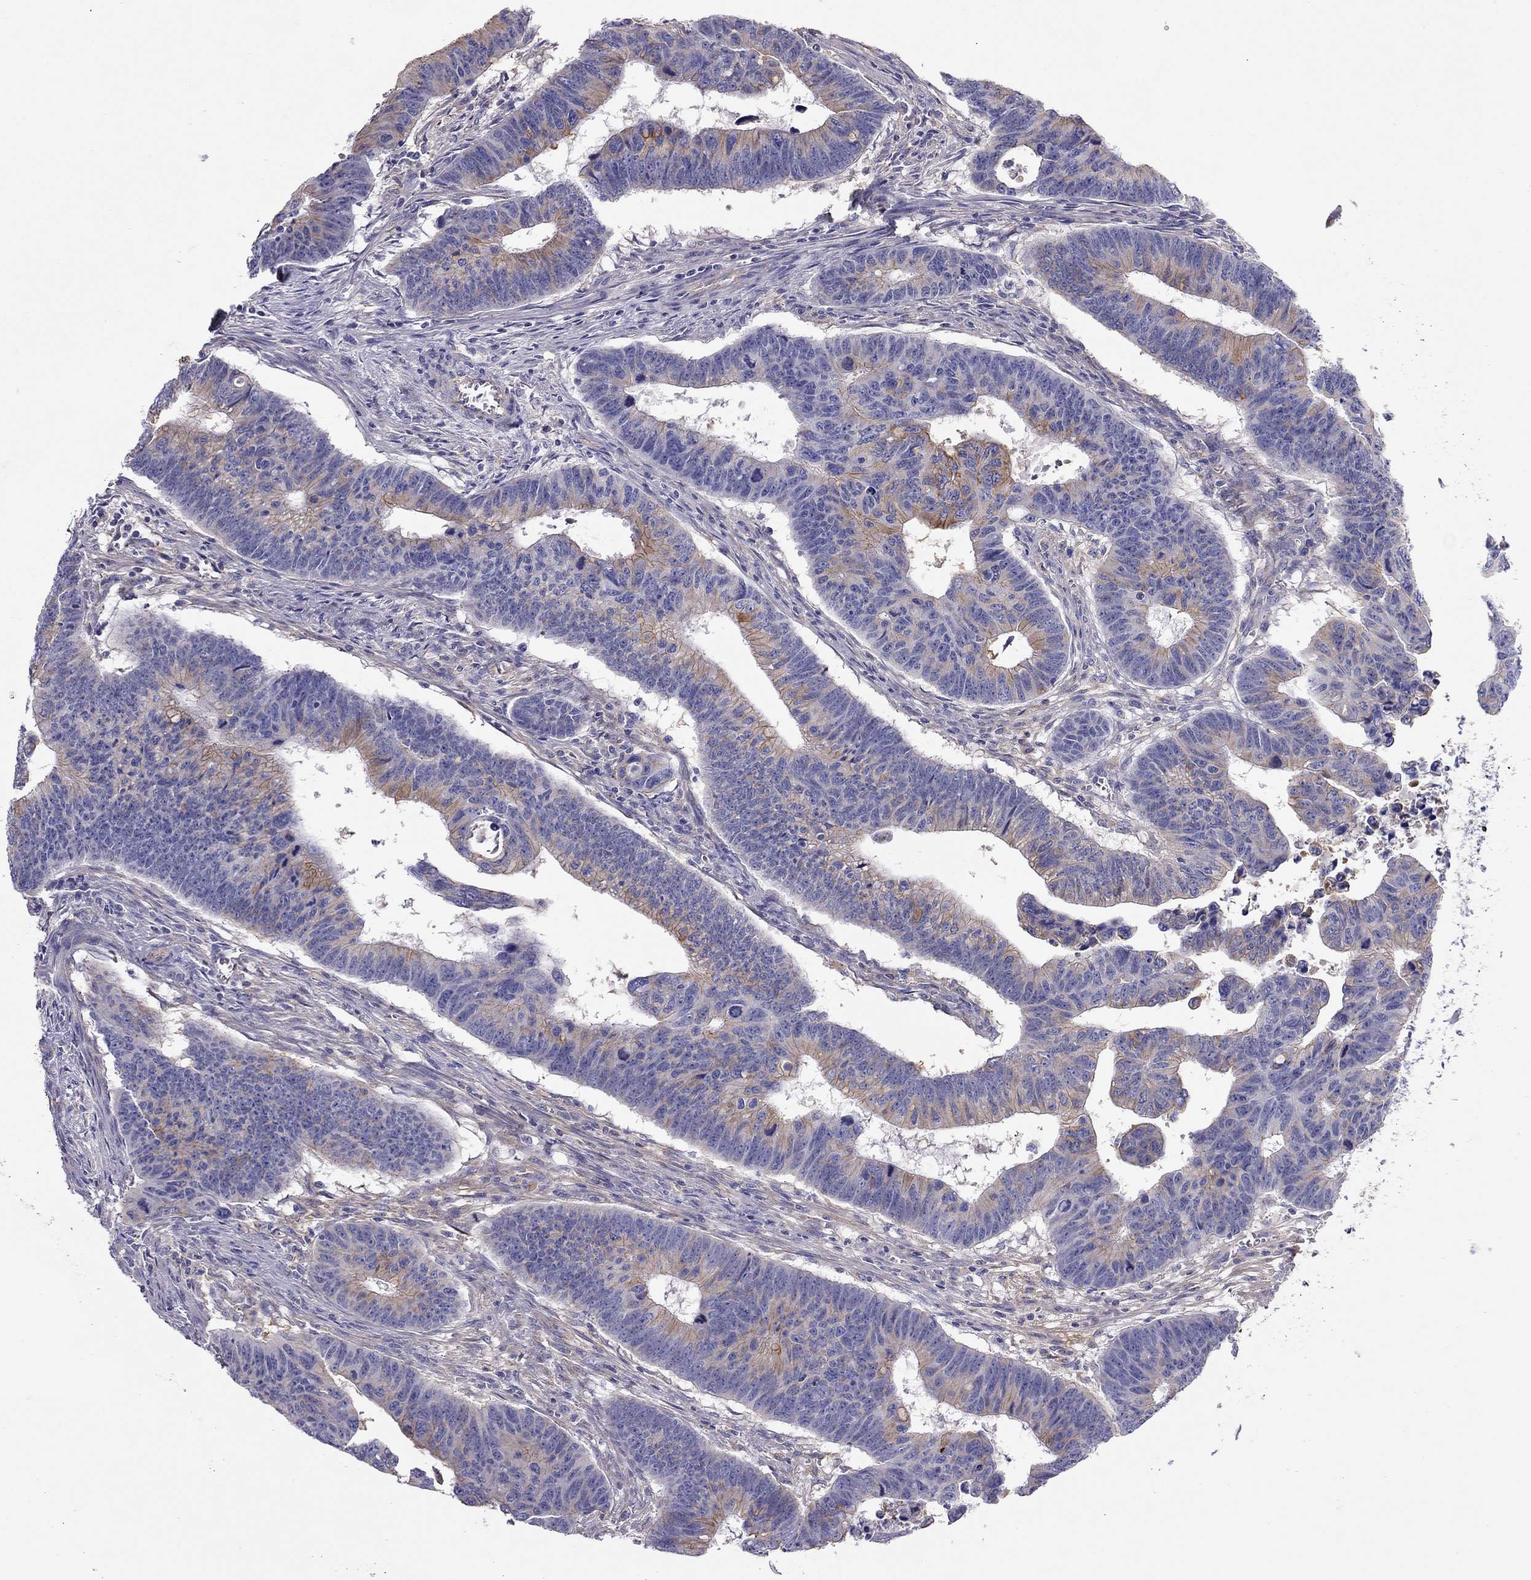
{"staining": {"intensity": "moderate", "quantity": ">75%", "location": "cytoplasmic/membranous"}, "tissue": "colorectal cancer", "cell_type": "Tumor cells", "image_type": "cancer", "snomed": [{"axis": "morphology", "description": "Adenocarcinoma, NOS"}, {"axis": "topography", "description": "Appendix"}, {"axis": "topography", "description": "Colon"}, {"axis": "topography", "description": "Cecum"}, {"axis": "topography", "description": "Colon asc"}], "caption": "Moderate cytoplasmic/membranous positivity for a protein is seen in approximately >75% of tumor cells of colorectal adenocarcinoma using immunohistochemistry (IHC).", "gene": "ALOX15B", "patient": {"sex": "female", "age": 85}}